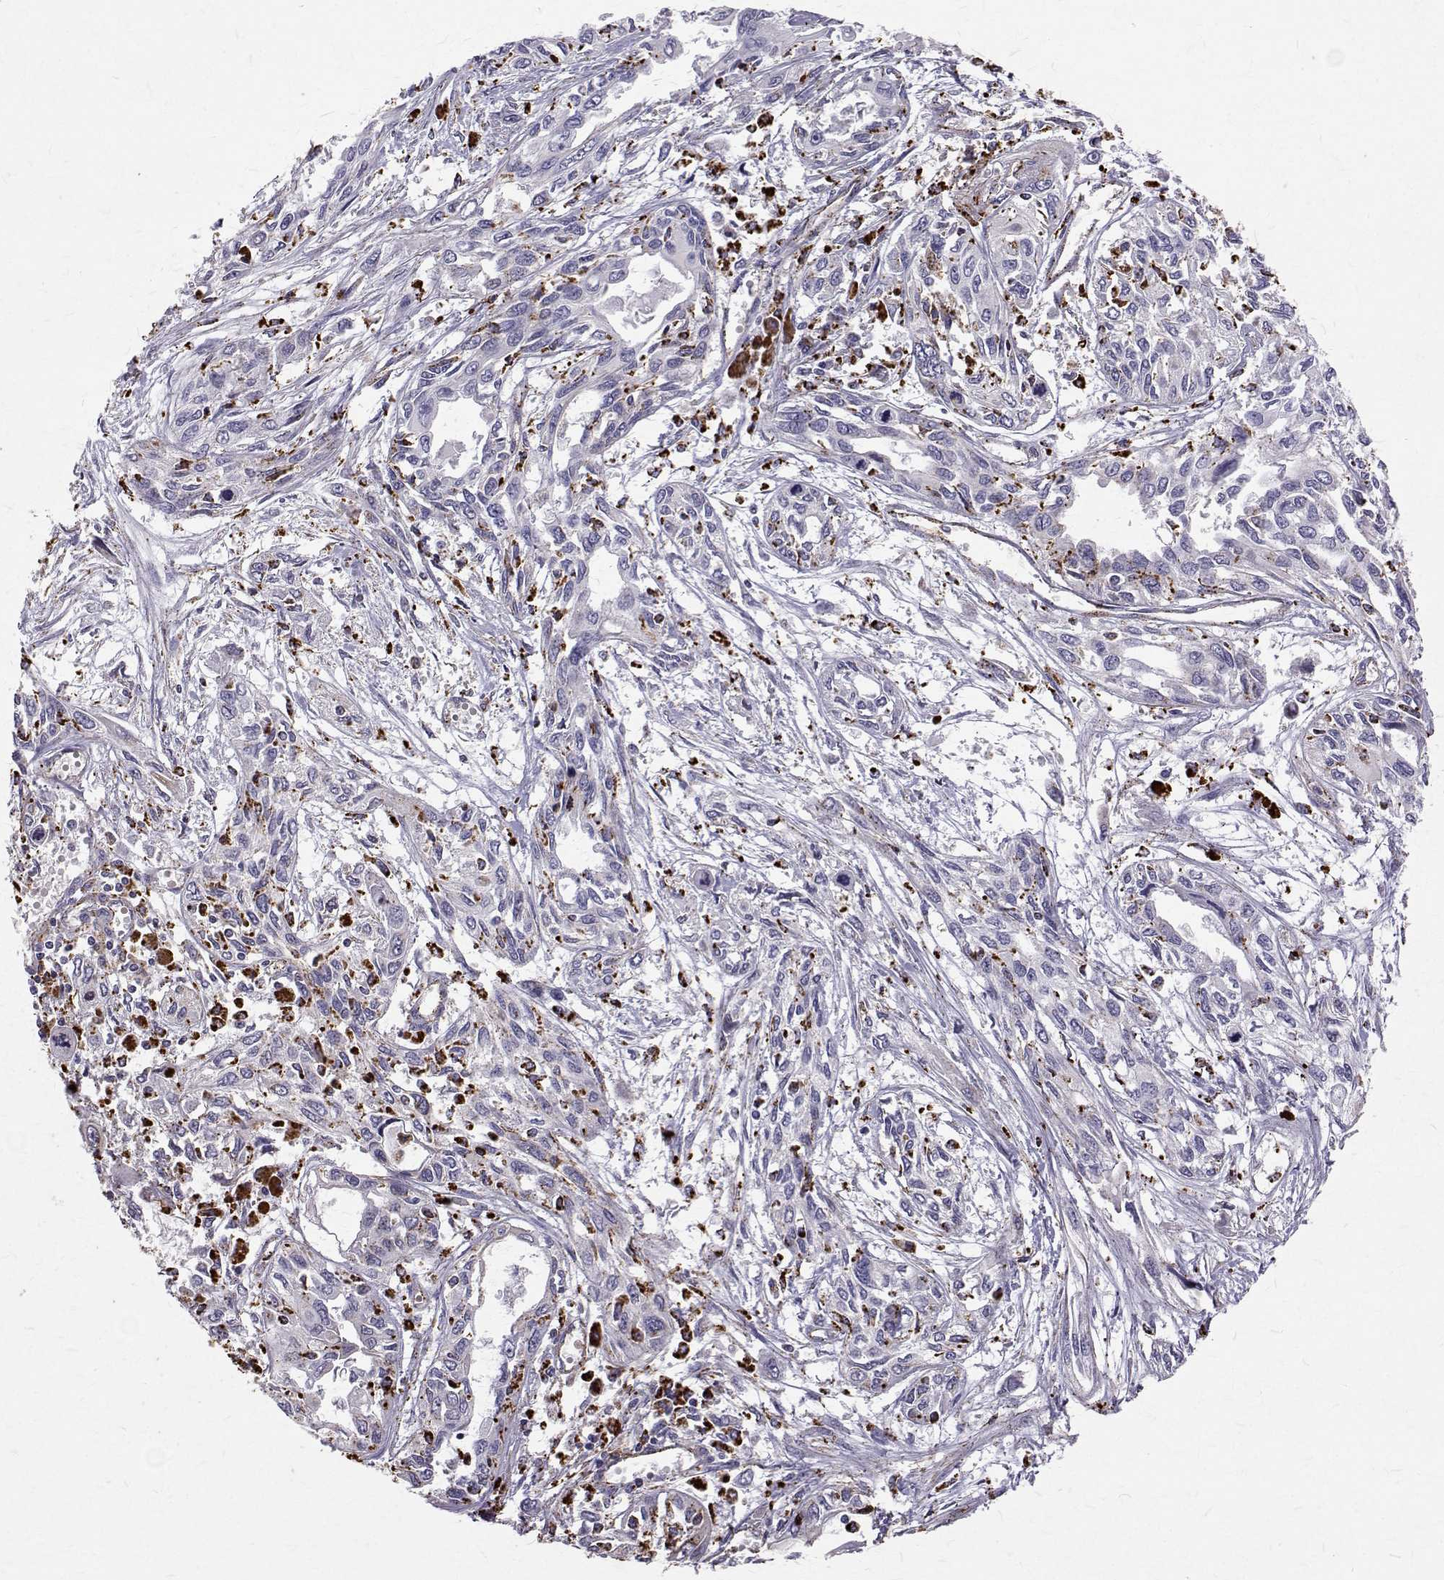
{"staining": {"intensity": "strong", "quantity": "<25%", "location": "cytoplasmic/membranous"}, "tissue": "pancreatic cancer", "cell_type": "Tumor cells", "image_type": "cancer", "snomed": [{"axis": "morphology", "description": "Adenocarcinoma, NOS"}, {"axis": "topography", "description": "Pancreas"}], "caption": "This is an image of immunohistochemistry staining of pancreatic adenocarcinoma, which shows strong positivity in the cytoplasmic/membranous of tumor cells.", "gene": "TPP1", "patient": {"sex": "female", "age": 55}}